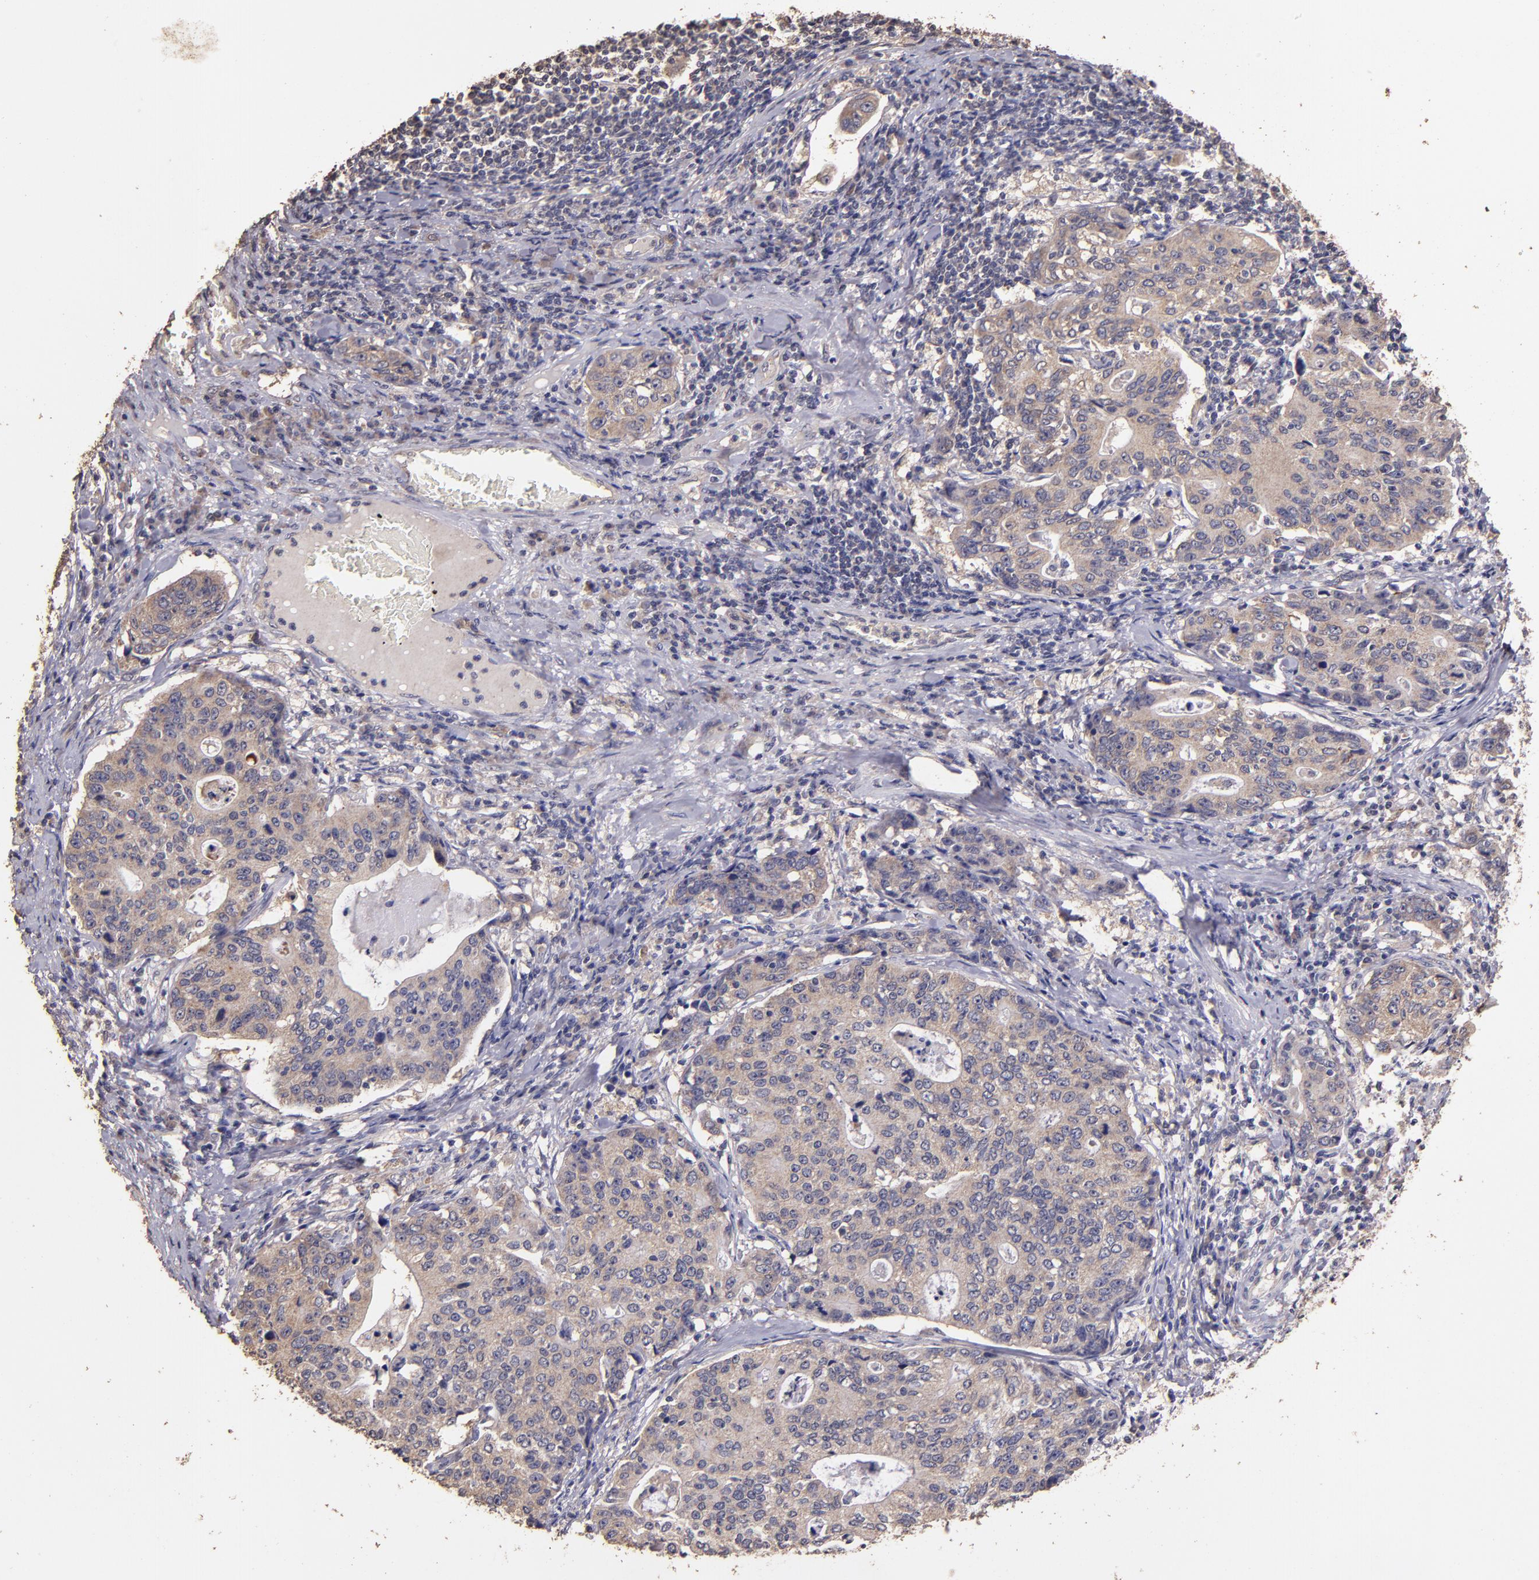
{"staining": {"intensity": "weak", "quantity": ">75%", "location": "cytoplasmic/membranous"}, "tissue": "stomach cancer", "cell_type": "Tumor cells", "image_type": "cancer", "snomed": [{"axis": "morphology", "description": "Adenocarcinoma, NOS"}, {"axis": "topography", "description": "Esophagus"}, {"axis": "topography", "description": "Stomach"}], "caption": "Stomach cancer (adenocarcinoma) was stained to show a protein in brown. There is low levels of weak cytoplasmic/membranous staining in about >75% of tumor cells. Nuclei are stained in blue.", "gene": "HECTD1", "patient": {"sex": "male", "age": 74}}